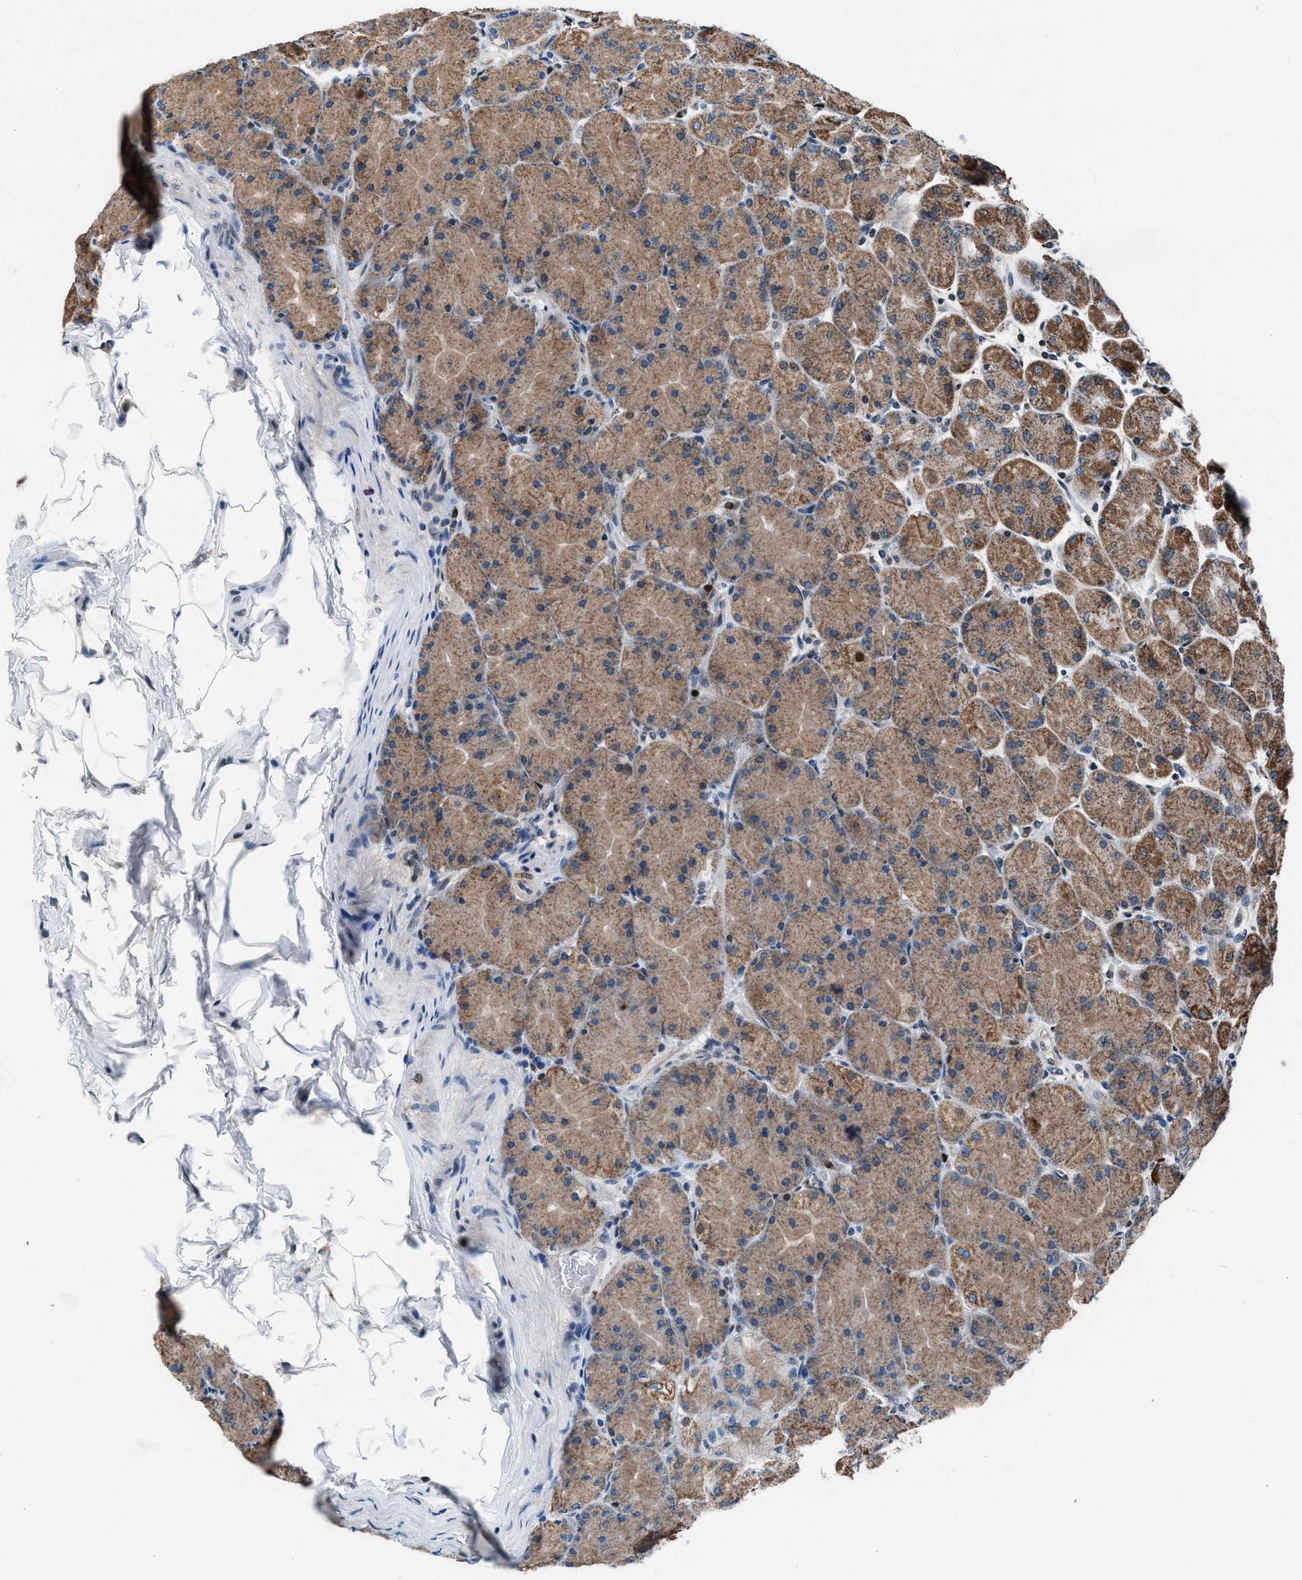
{"staining": {"intensity": "moderate", "quantity": ">75%", "location": "cytoplasmic/membranous"}, "tissue": "stomach", "cell_type": "Glandular cells", "image_type": "normal", "snomed": [{"axis": "morphology", "description": "Normal tissue, NOS"}, {"axis": "topography", "description": "Stomach, upper"}], "caption": "This is a micrograph of immunohistochemistry (IHC) staining of benign stomach, which shows moderate staining in the cytoplasmic/membranous of glandular cells.", "gene": "PRRC2B", "patient": {"sex": "female", "age": 56}}